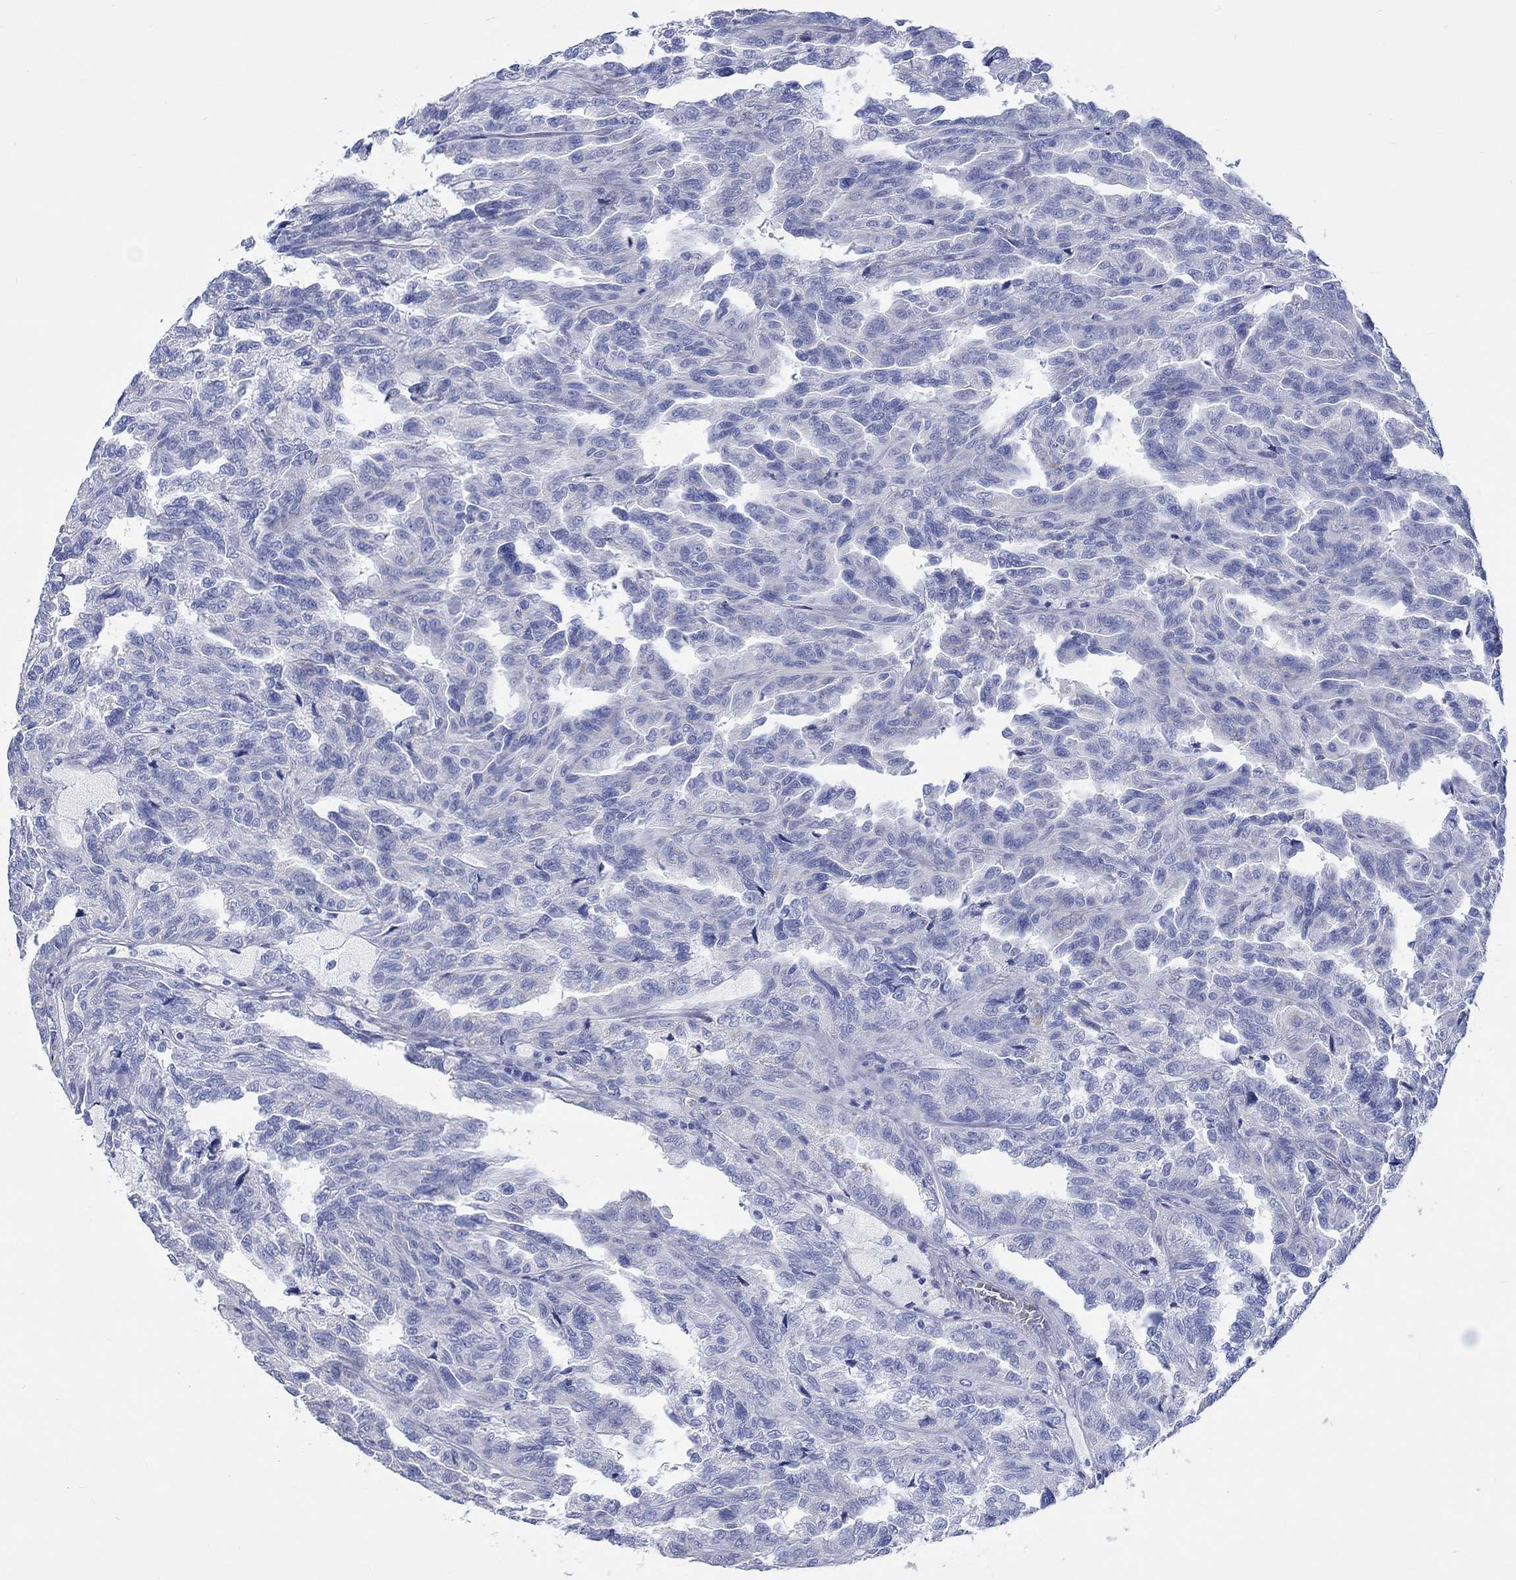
{"staining": {"intensity": "negative", "quantity": "none", "location": "none"}, "tissue": "renal cancer", "cell_type": "Tumor cells", "image_type": "cancer", "snomed": [{"axis": "morphology", "description": "Adenocarcinoma, NOS"}, {"axis": "topography", "description": "Kidney"}], "caption": "High magnification brightfield microscopy of renal adenocarcinoma stained with DAB (3,3'-diaminobenzidine) (brown) and counterstained with hematoxylin (blue): tumor cells show no significant expression.", "gene": "CPLX2", "patient": {"sex": "male", "age": 79}}